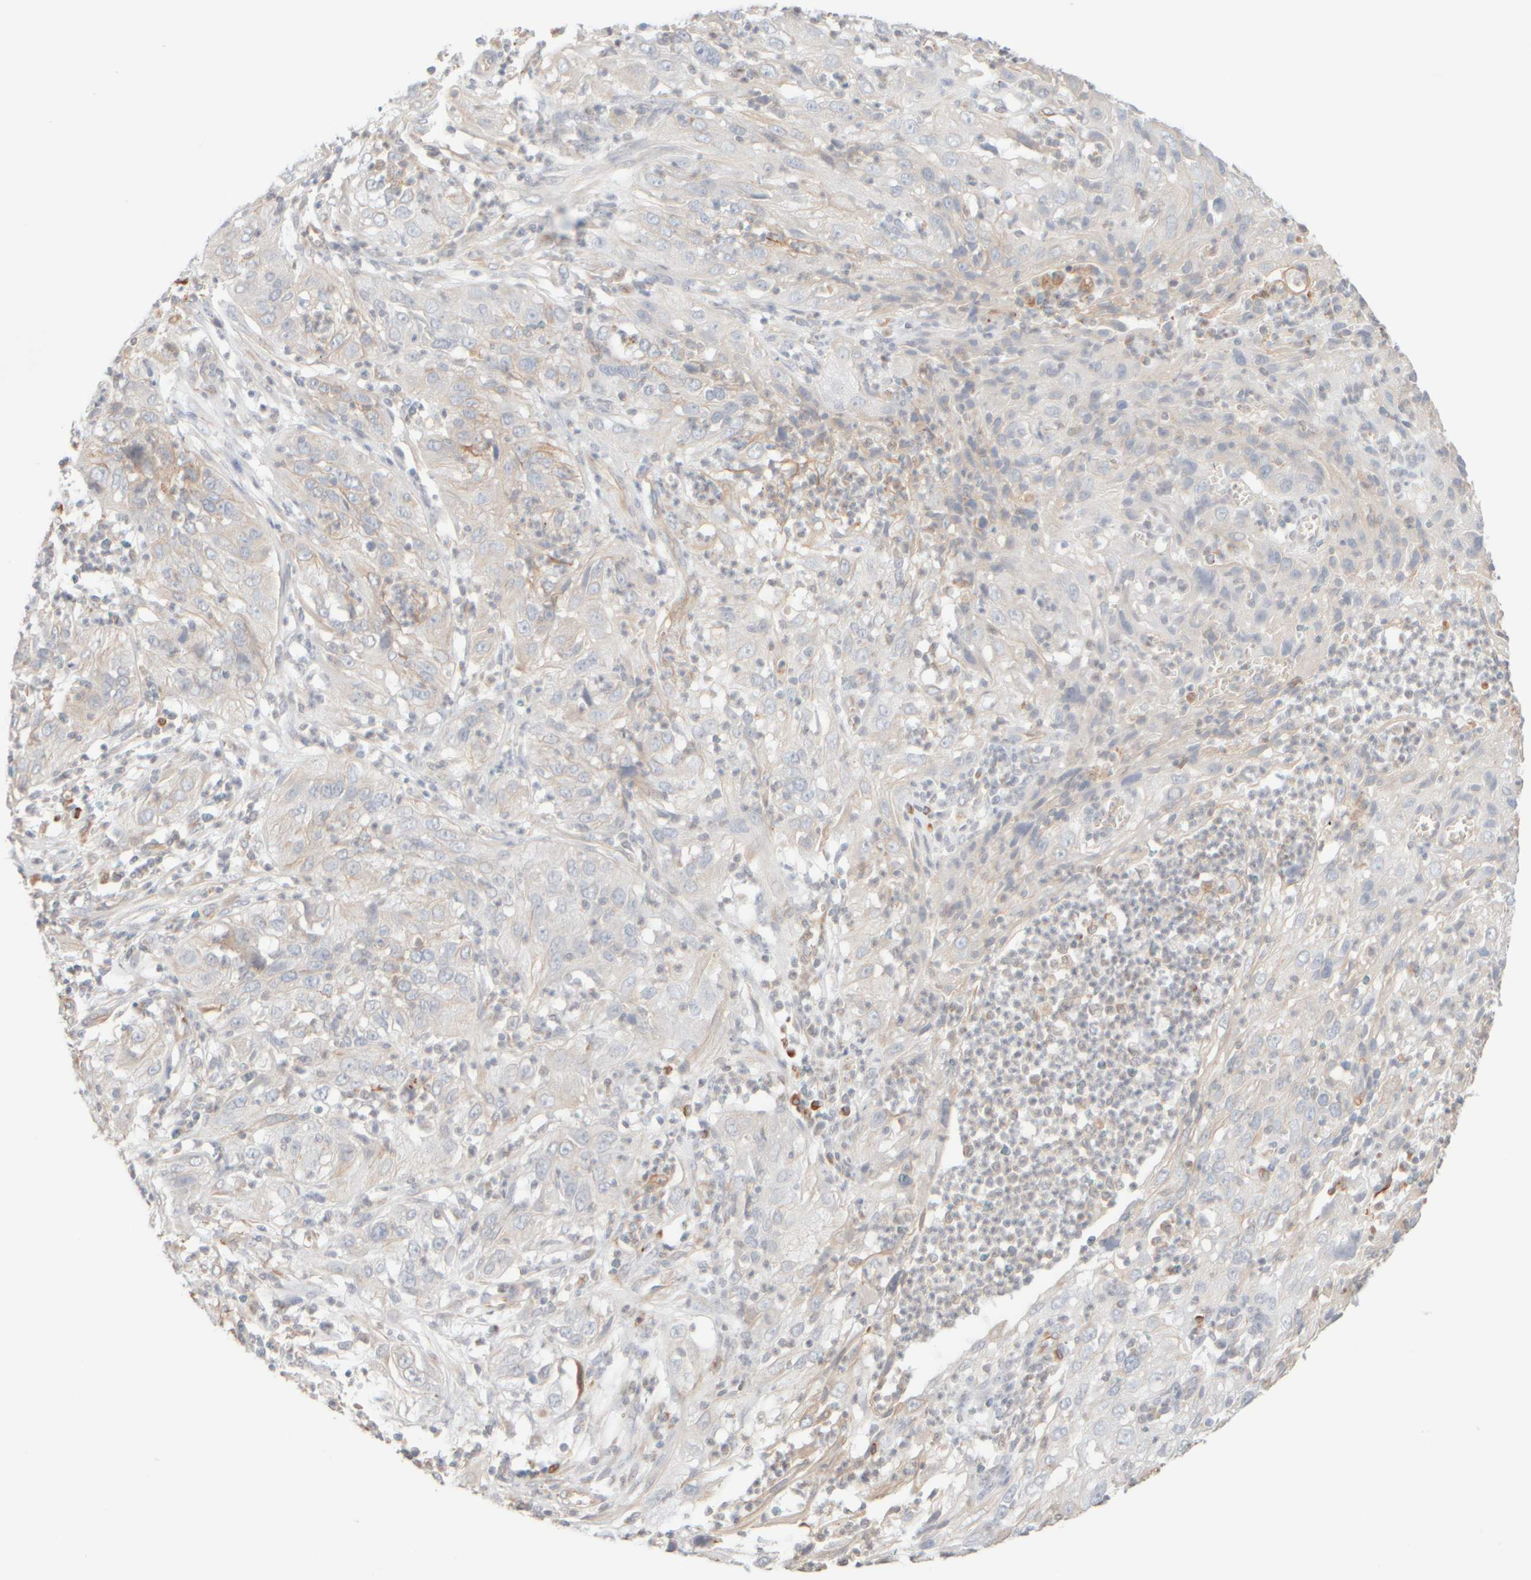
{"staining": {"intensity": "weak", "quantity": "<25%", "location": "cytoplasmic/membranous"}, "tissue": "cervical cancer", "cell_type": "Tumor cells", "image_type": "cancer", "snomed": [{"axis": "morphology", "description": "Squamous cell carcinoma, NOS"}, {"axis": "topography", "description": "Cervix"}], "caption": "There is no significant positivity in tumor cells of cervical squamous cell carcinoma.", "gene": "KRT15", "patient": {"sex": "female", "age": 32}}